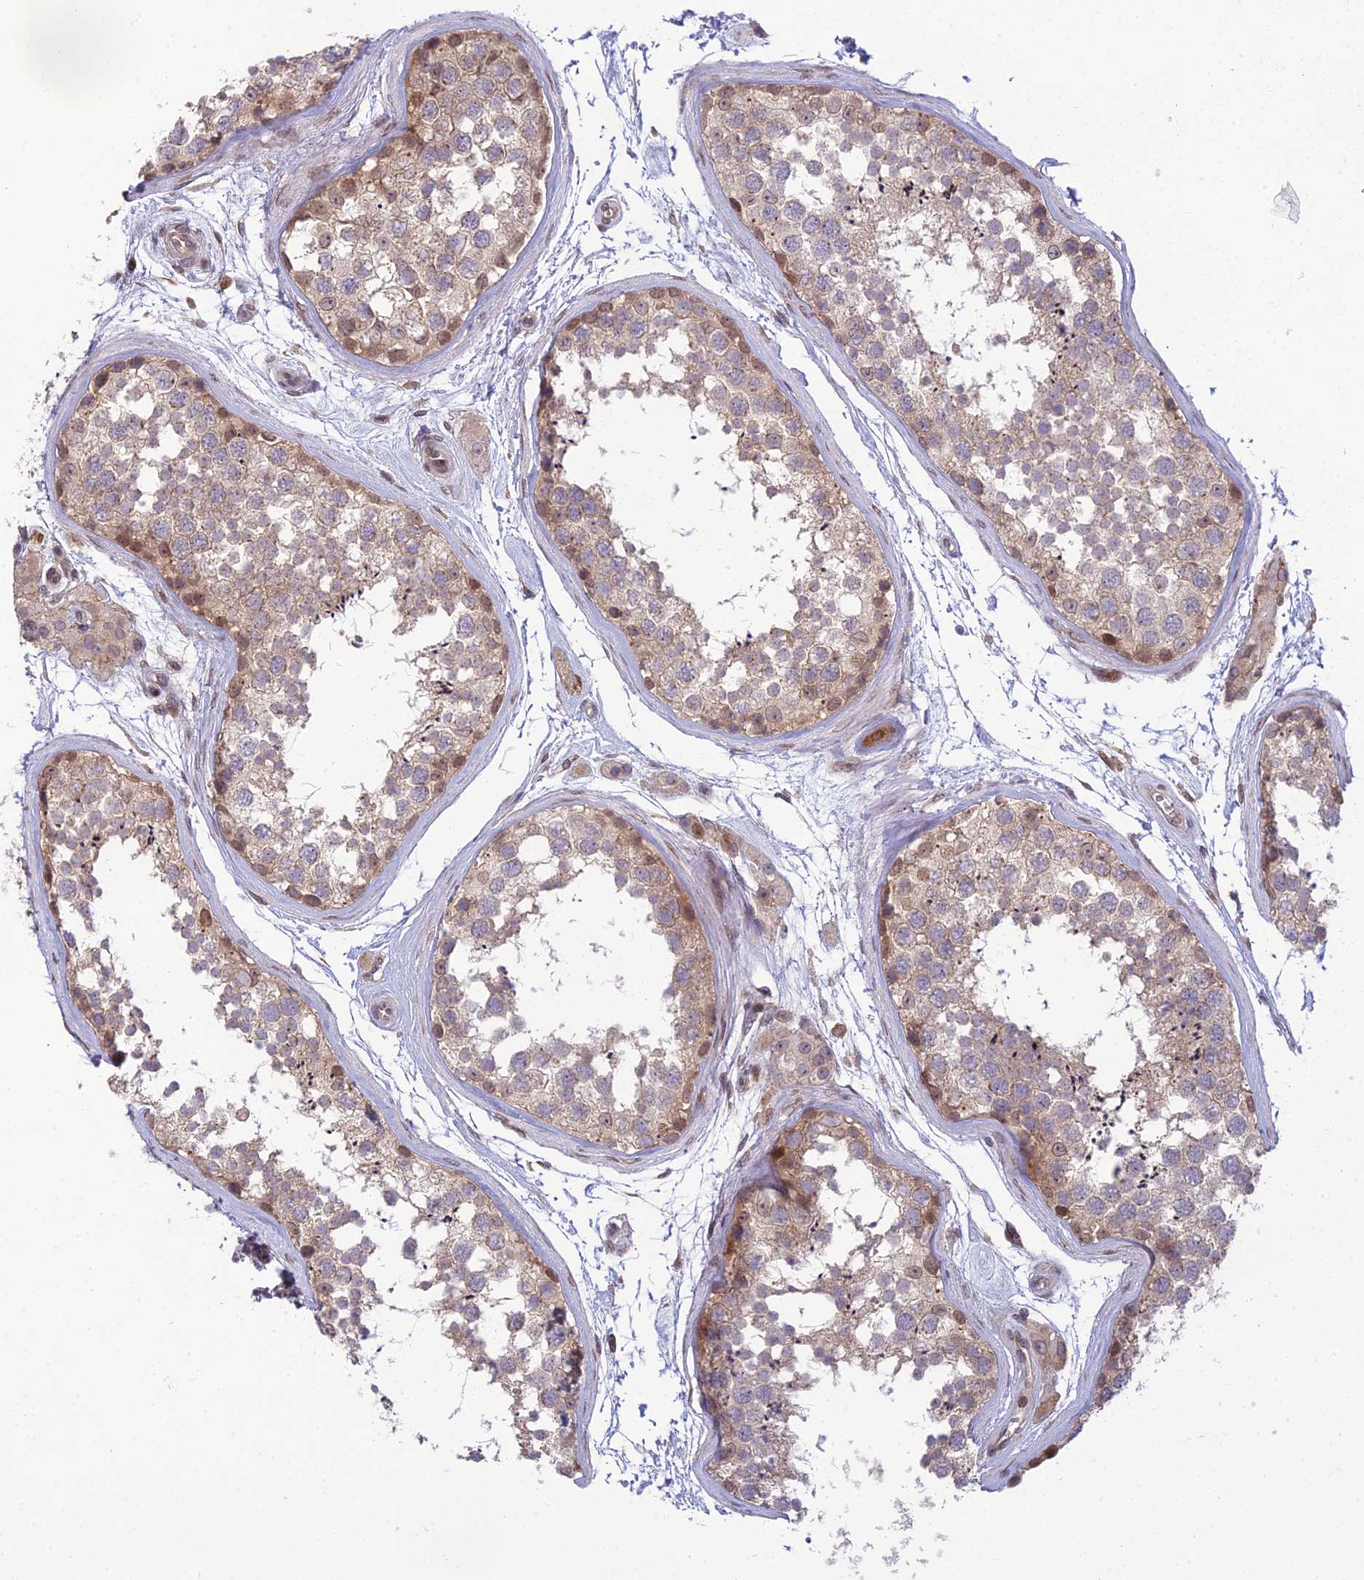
{"staining": {"intensity": "moderate", "quantity": ">75%", "location": "cytoplasmic/membranous,nuclear"}, "tissue": "testis", "cell_type": "Cells in seminiferous ducts", "image_type": "normal", "snomed": [{"axis": "morphology", "description": "Normal tissue, NOS"}, {"axis": "topography", "description": "Testis"}], "caption": "This photomicrograph exhibits unremarkable testis stained with IHC to label a protein in brown. The cytoplasmic/membranous,nuclear of cells in seminiferous ducts show moderate positivity for the protein. Nuclei are counter-stained blue.", "gene": "DTX2", "patient": {"sex": "male", "age": 56}}